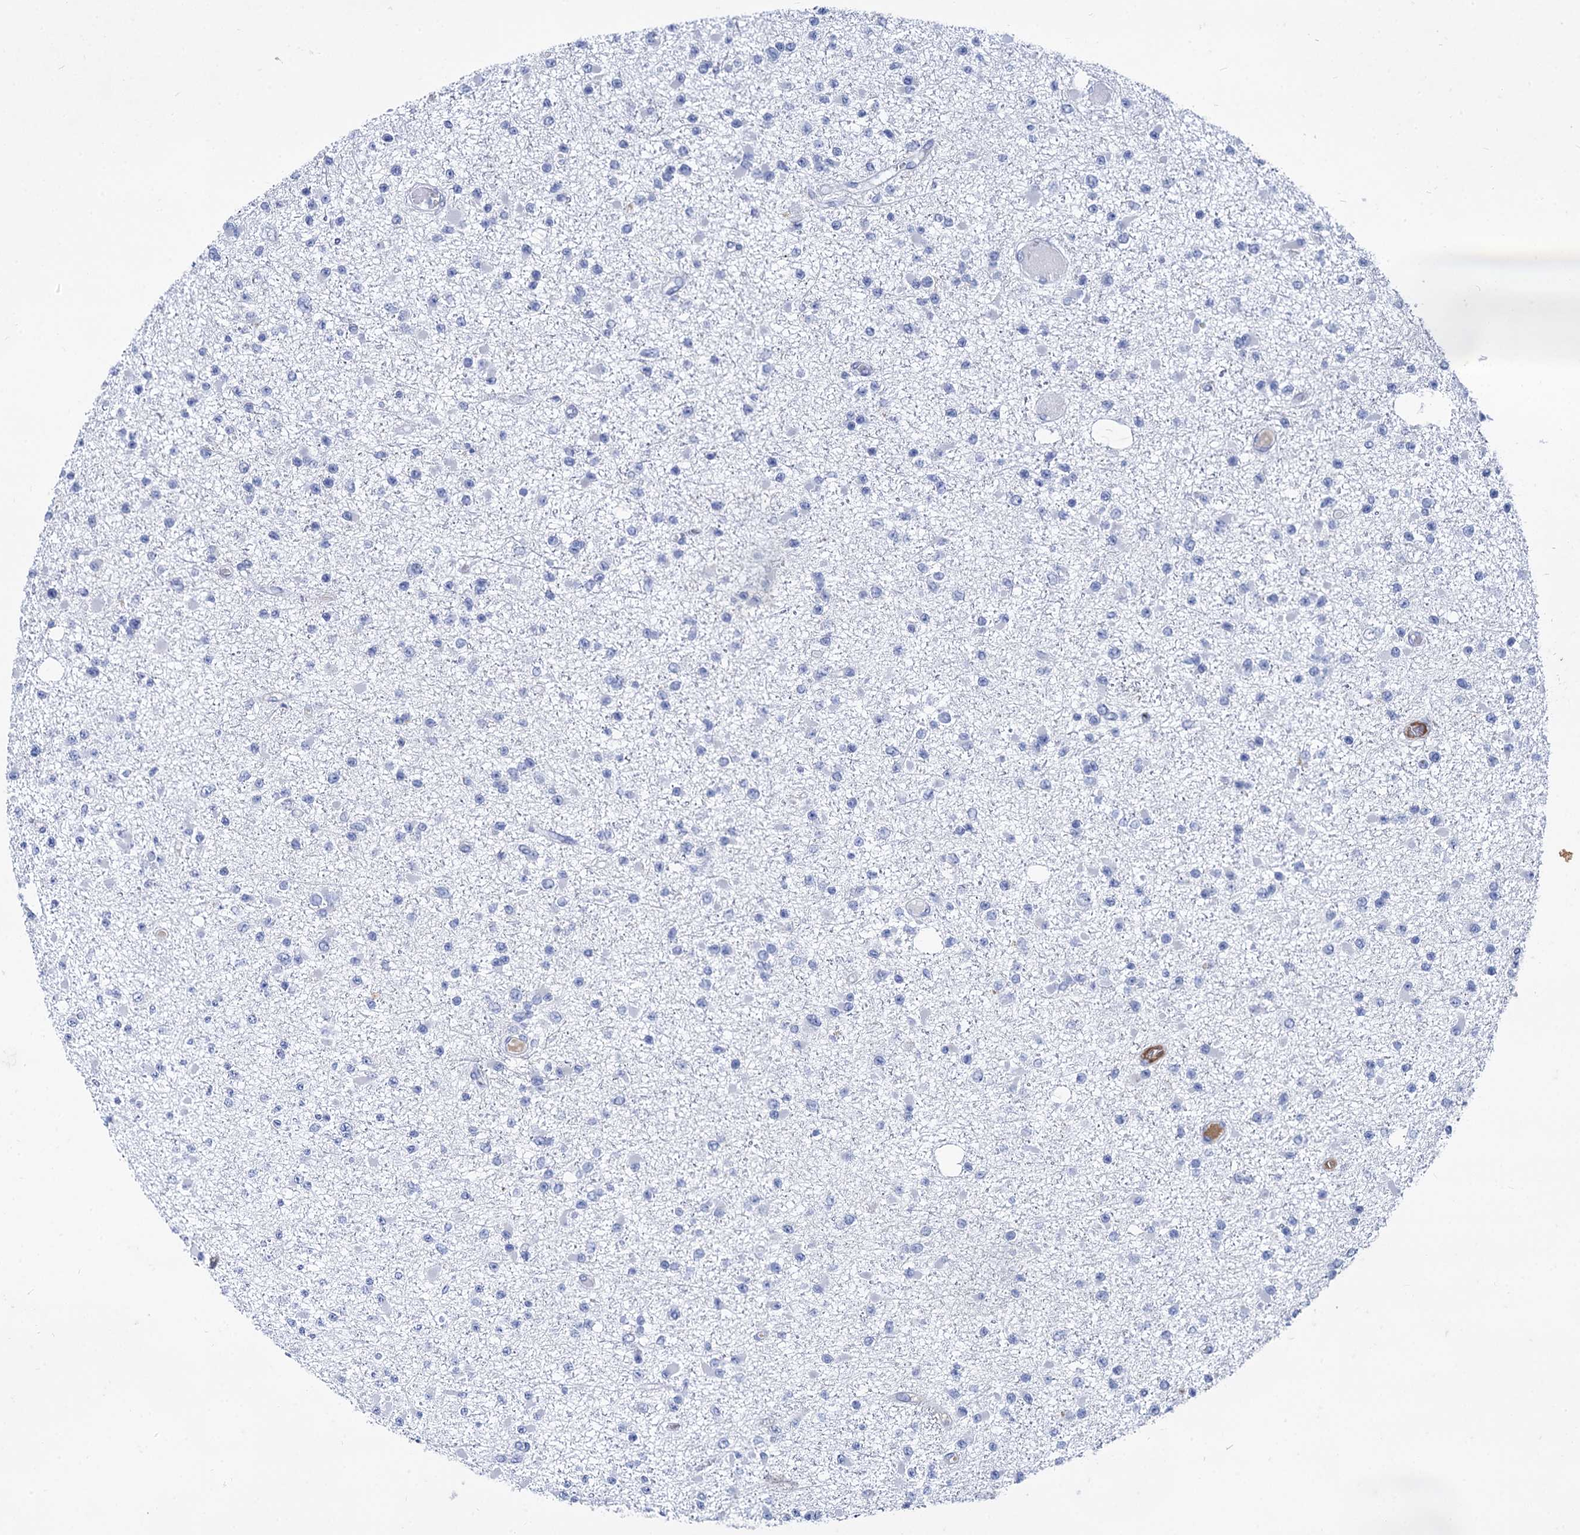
{"staining": {"intensity": "negative", "quantity": "none", "location": "none"}, "tissue": "glioma", "cell_type": "Tumor cells", "image_type": "cancer", "snomed": [{"axis": "morphology", "description": "Glioma, malignant, Low grade"}, {"axis": "topography", "description": "Brain"}], "caption": "IHC image of neoplastic tissue: human malignant glioma (low-grade) stained with DAB shows no significant protein expression in tumor cells.", "gene": "TMEM72", "patient": {"sex": "female", "age": 22}}